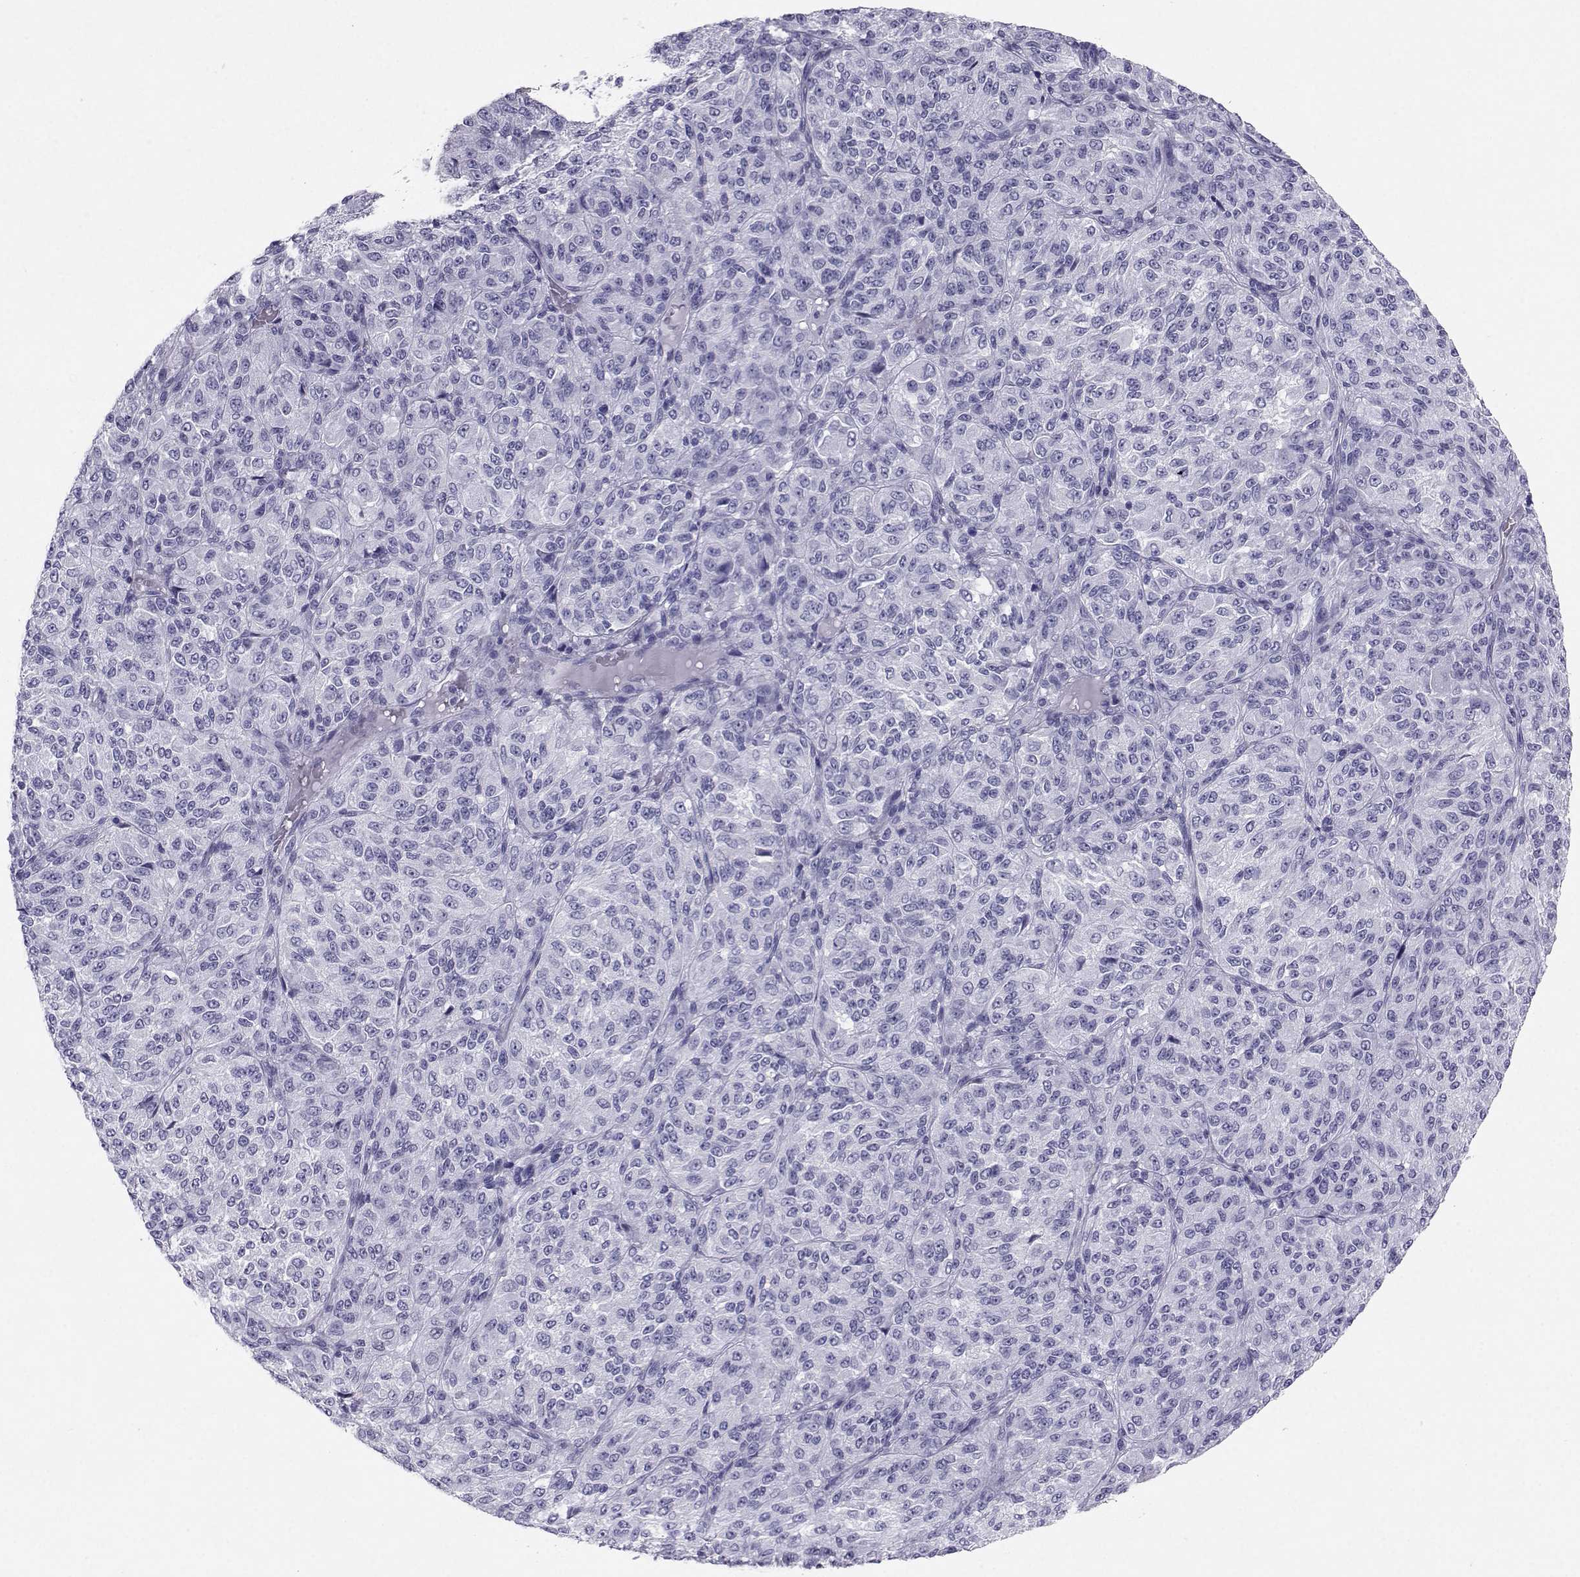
{"staining": {"intensity": "negative", "quantity": "none", "location": "none"}, "tissue": "melanoma", "cell_type": "Tumor cells", "image_type": "cancer", "snomed": [{"axis": "morphology", "description": "Malignant melanoma, Metastatic site"}, {"axis": "topography", "description": "Brain"}], "caption": "Tumor cells show no significant staining in malignant melanoma (metastatic site).", "gene": "SST", "patient": {"sex": "female", "age": 56}}